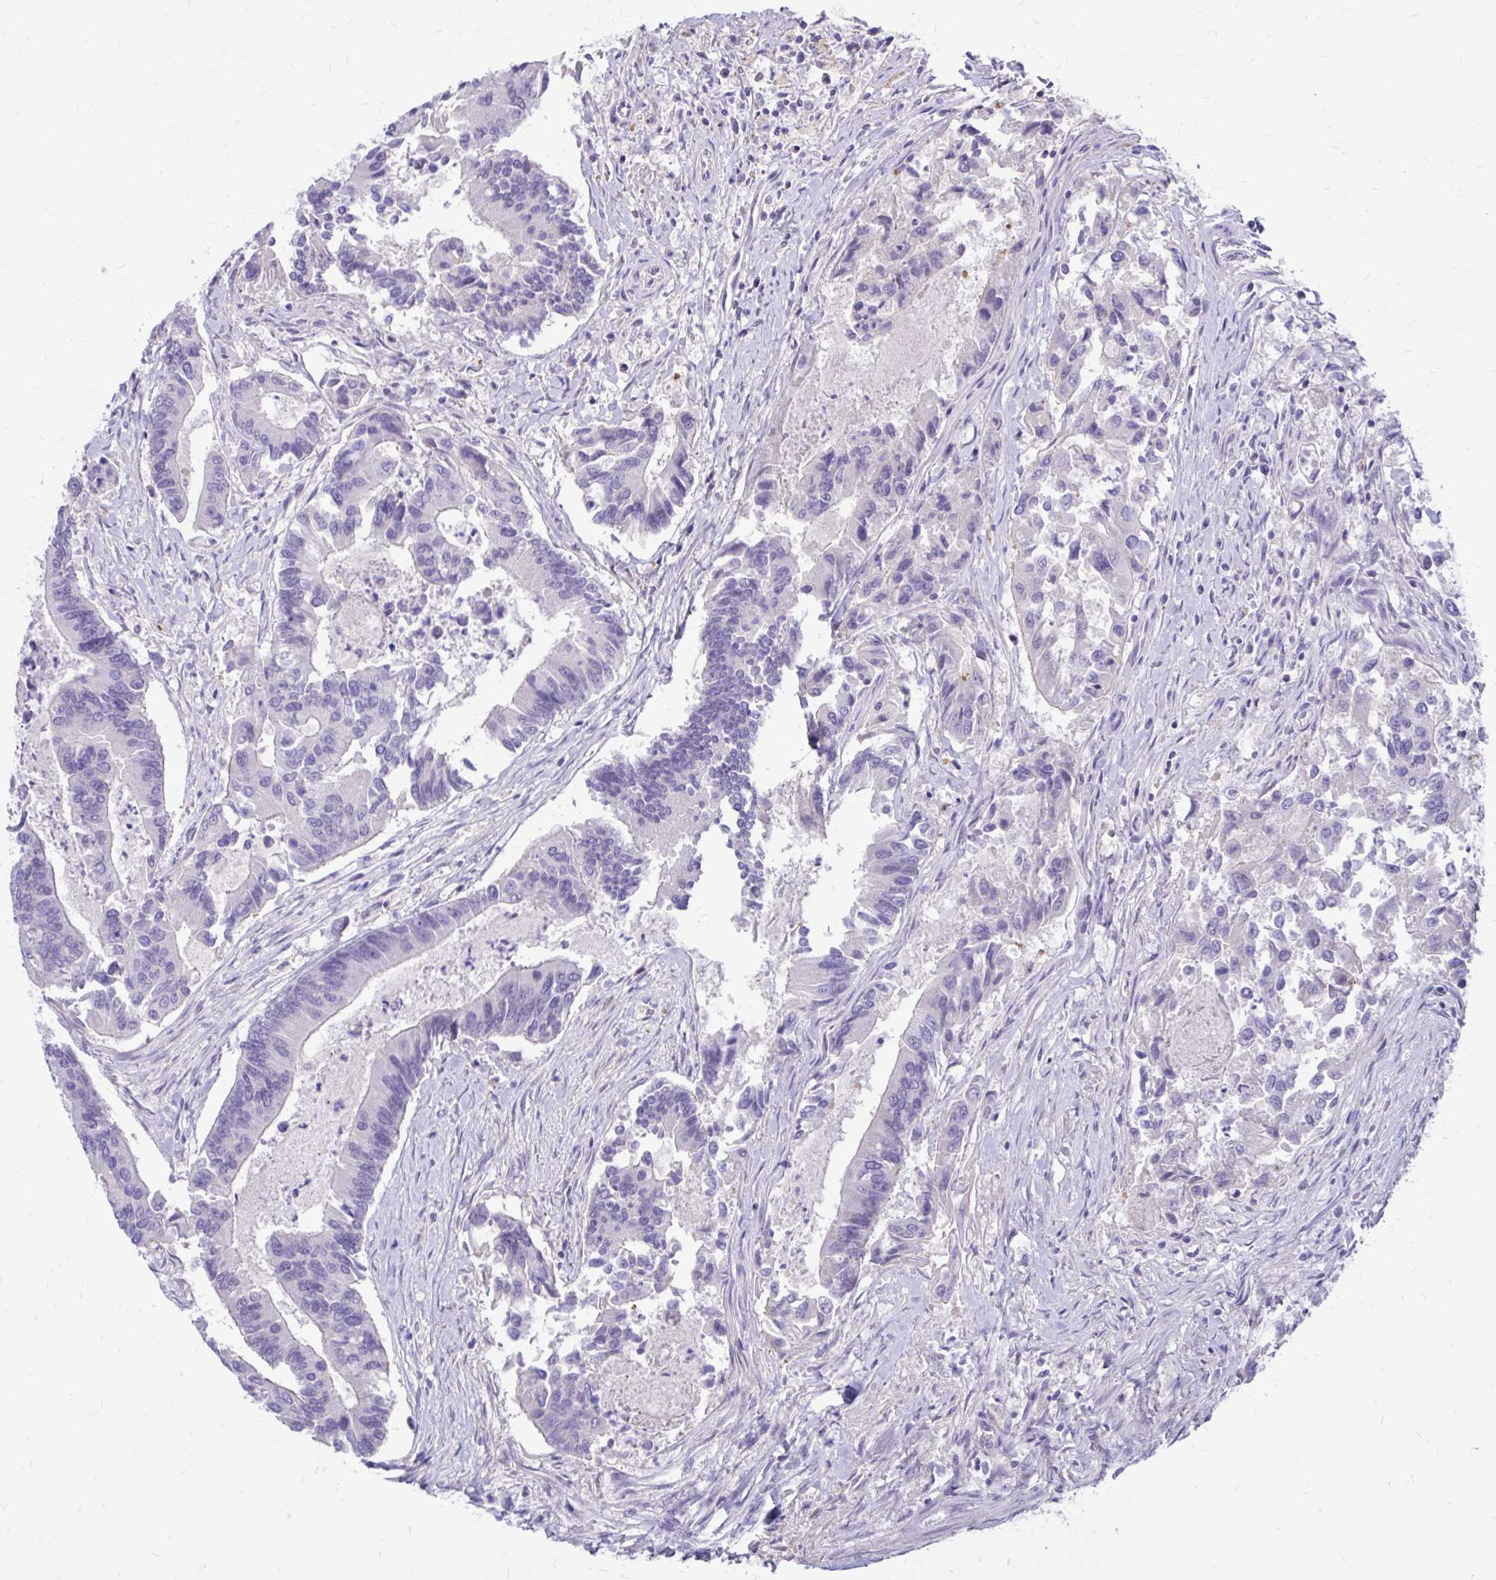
{"staining": {"intensity": "negative", "quantity": "none", "location": "none"}, "tissue": "colorectal cancer", "cell_type": "Tumor cells", "image_type": "cancer", "snomed": [{"axis": "morphology", "description": "Adenocarcinoma, NOS"}, {"axis": "topography", "description": "Colon"}], "caption": "DAB immunohistochemical staining of human colorectal adenocarcinoma demonstrates no significant expression in tumor cells. (DAB IHC, high magnification).", "gene": "IGSF5", "patient": {"sex": "female", "age": 67}}